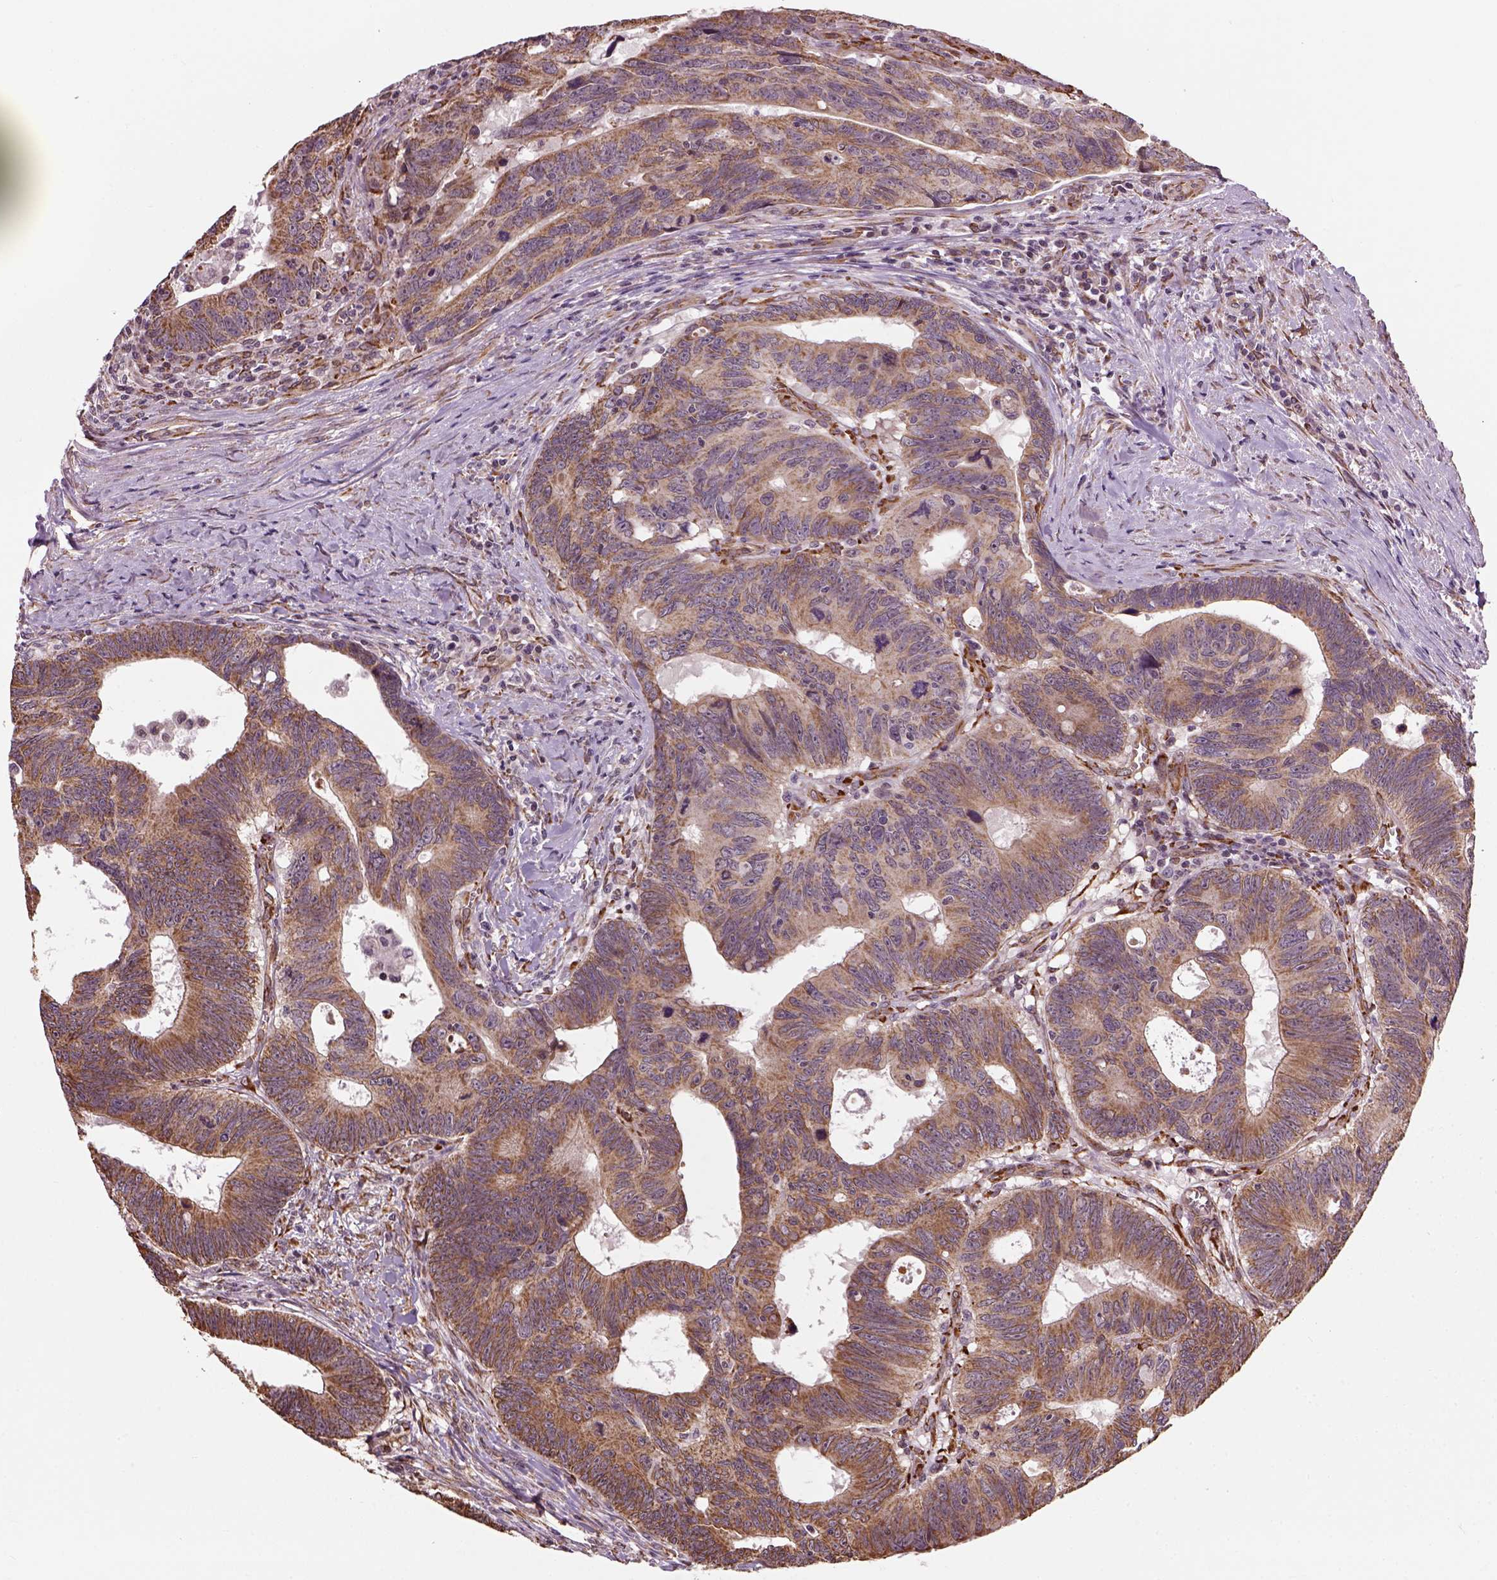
{"staining": {"intensity": "moderate", "quantity": ">75%", "location": "cytoplasmic/membranous"}, "tissue": "colorectal cancer", "cell_type": "Tumor cells", "image_type": "cancer", "snomed": [{"axis": "morphology", "description": "Adenocarcinoma, NOS"}, {"axis": "topography", "description": "Colon"}], "caption": "Immunohistochemical staining of colorectal adenocarcinoma exhibits medium levels of moderate cytoplasmic/membranous protein positivity in approximately >75% of tumor cells. The protein of interest is shown in brown color, while the nuclei are stained blue.", "gene": "XK", "patient": {"sex": "female", "age": 77}}